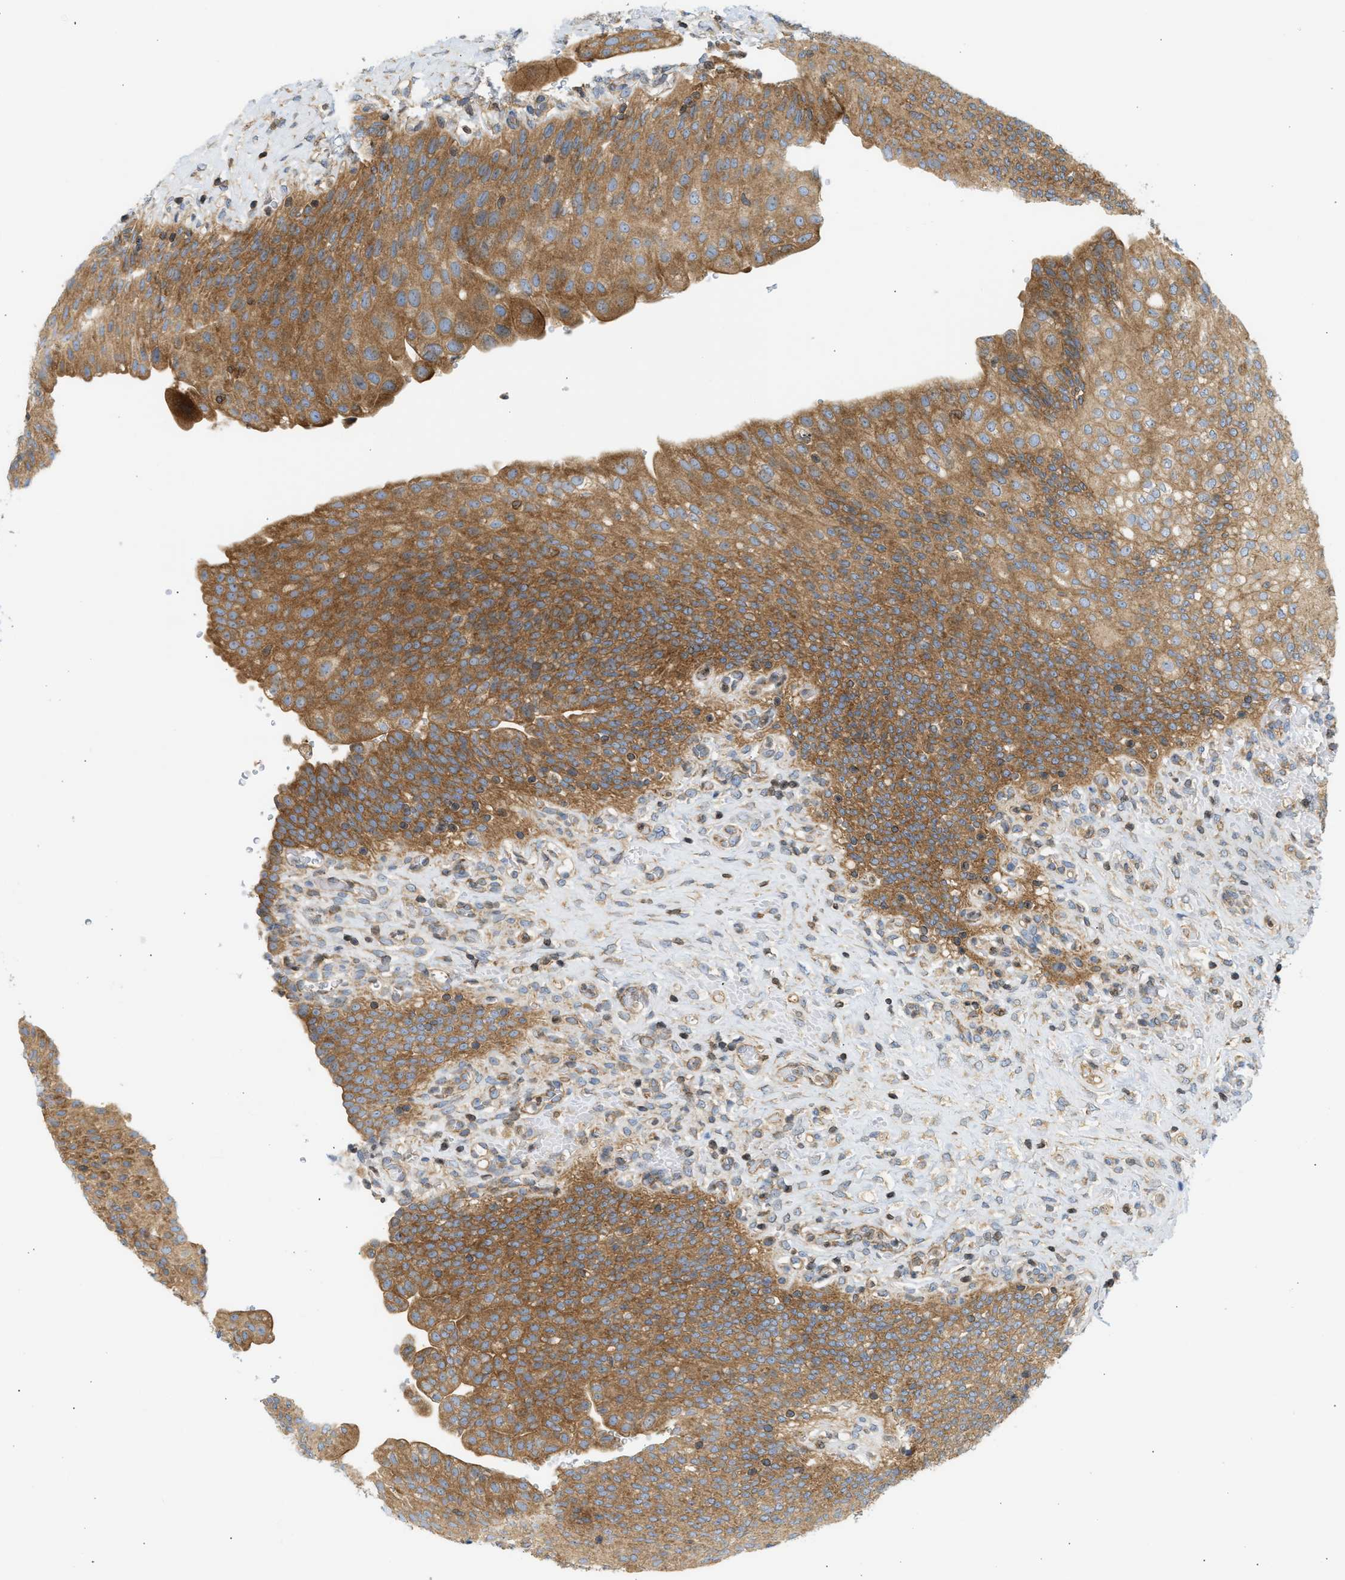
{"staining": {"intensity": "moderate", "quantity": ">75%", "location": "cytoplasmic/membranous"}, "tissue": "urinary bladder", "cell_type": "Urothelial cells", "image_type": "normal", "snomed": [{"axis": "morphology", "description": "Urothelial carcinoma, High grade"}, {"axis": "topography", "description": "Urinary bladder"}], "caption": "IHC histopathology image of benign urinary bladder stained for a protein (brown), which reveals medium levels of moderate cytoplasmic/membranous staining in about >75% of urothelial cells.", "gene": "STRN", "patient": {"sex": "male", "age": 46}}